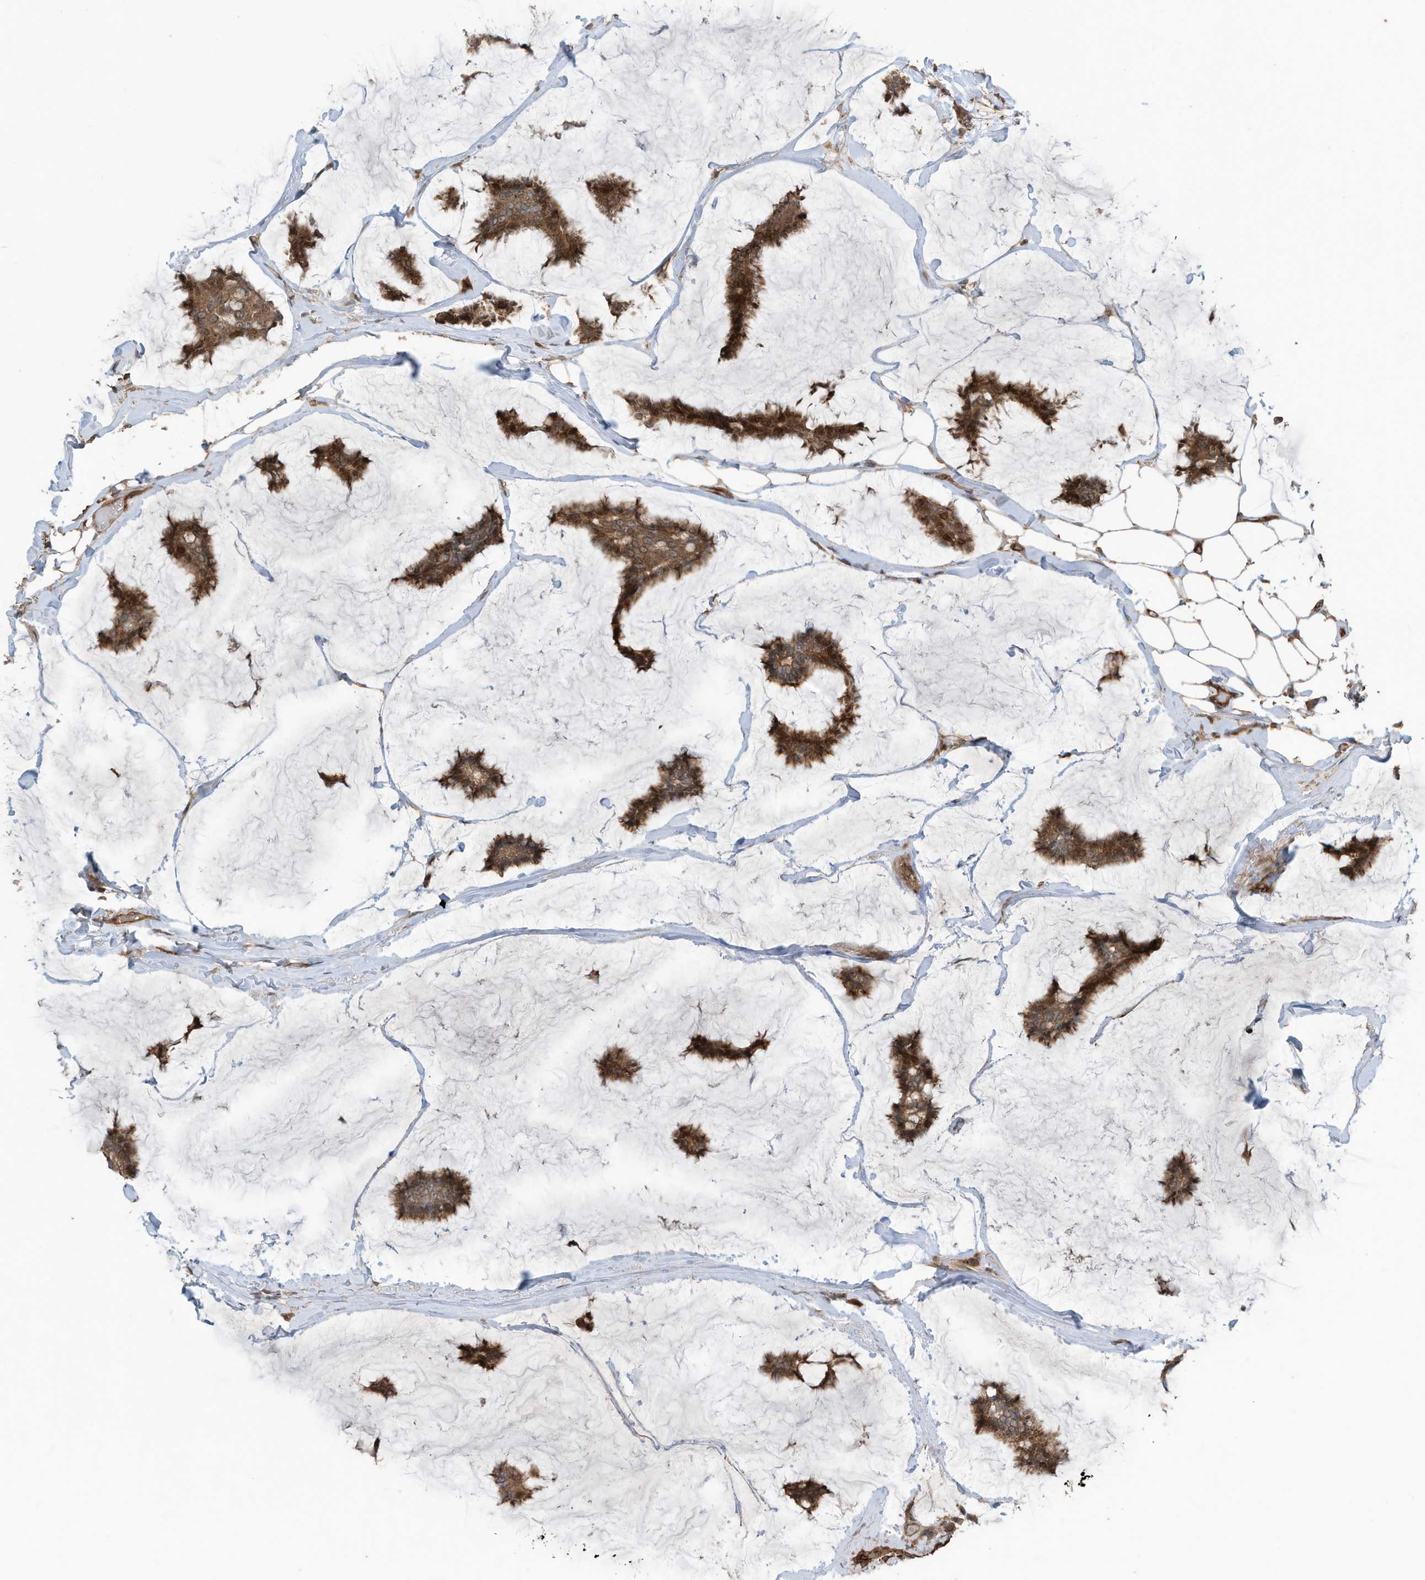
{"staining": {"intensity": "moderate", "quantity": ">75%", "location": "cytoplasmic/membranous"}, "tissue": "breast cancer", "cell_type": "Tumor cells", "image_type": "cancer", "snomed": [{"axis": "morphology", "description": "Duct carcinoma"}, {"axis": "topography", "description": "Breast"}], "caption": "This histopathology image exhibits IHC staining of human breast infiltrating ductal carcinoma, with medium moderate cytoplasmic/membranous positivity in approximately >75% of tumor cells.", "gene": "ZNF653", "patient": {"sex": "female", "age": 93}}